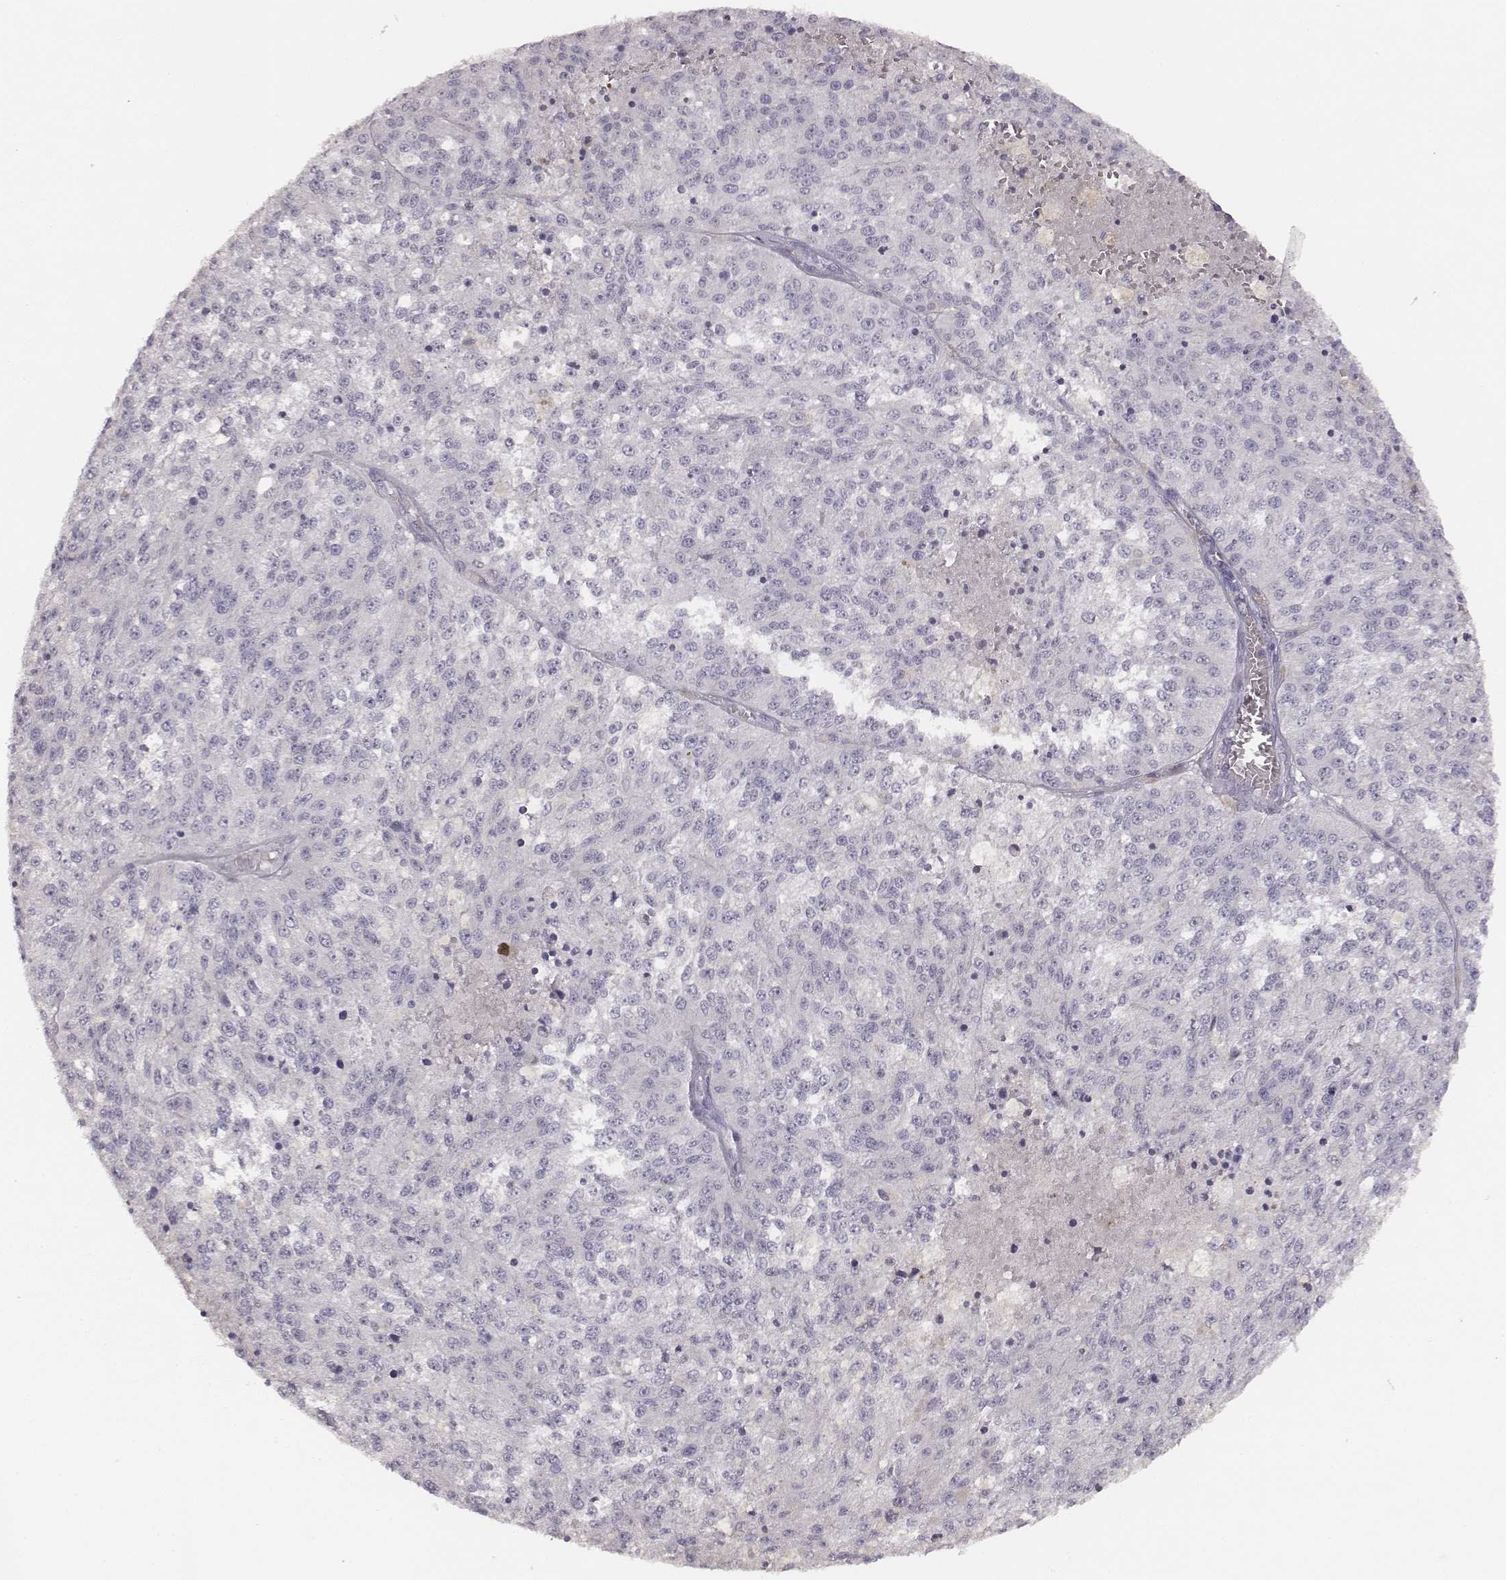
{"staining": {"intensity": "negative", "quantity": "none", "location": "none"}, "tissue": "melanoma", "cell_type": "Tumor cells", "image_type": "cancer", "snomed": [{"axis": "morphology", "description": "Malignant melanoma, Metastatic site"}, {"axis": "topography", "description": "Lymph node"}], "caption": "Tumor cells are negative for protein expression in human malignant melanoma (metastatic site).", "gene": "MYH6", "patient": {"sex": "female", "age": 64}}